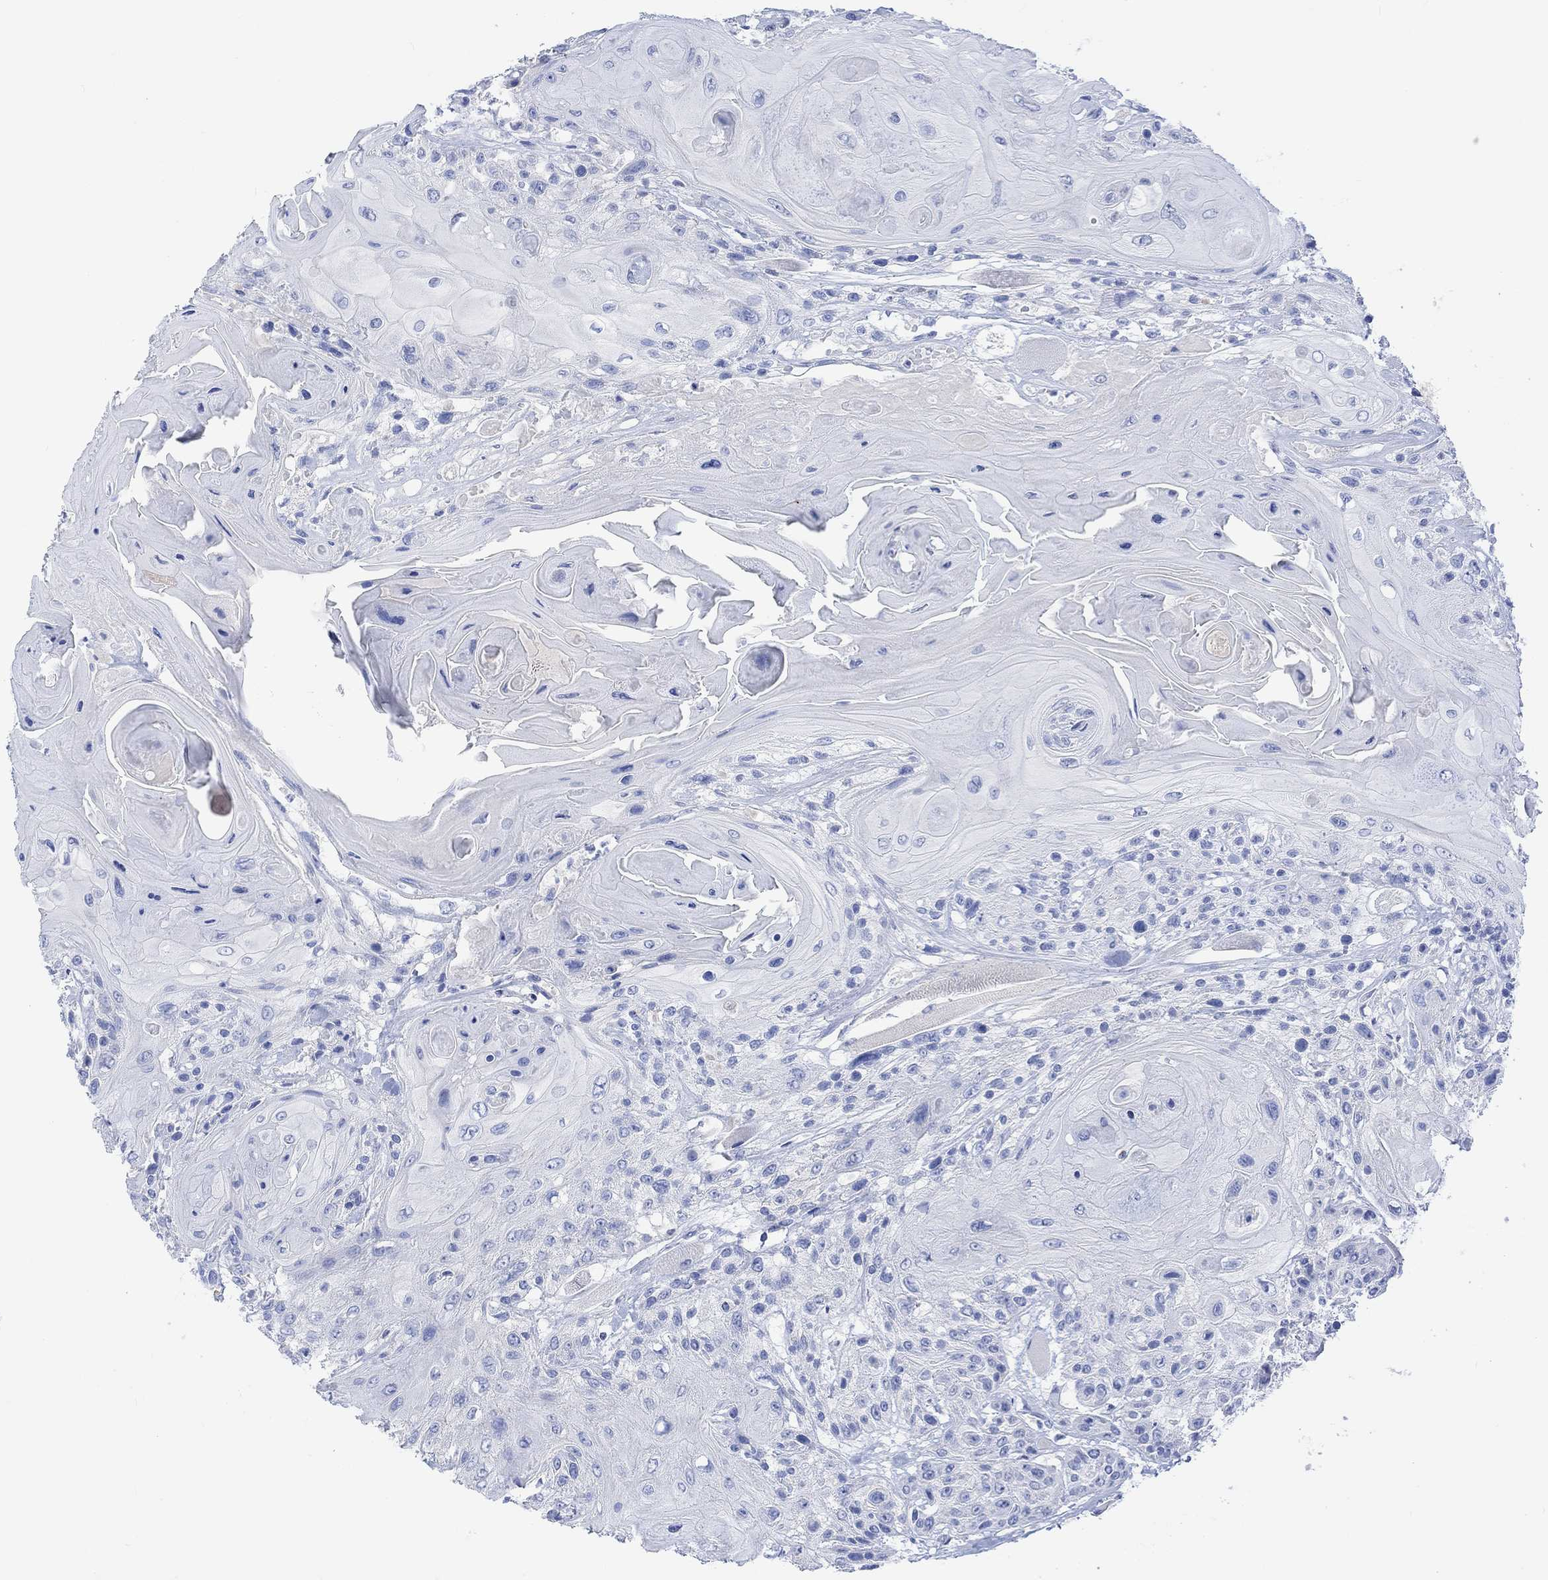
{"staining": {"intensity": "negative", "quantity": "none", "location": "none"}, "tissue": "head and neck cancer", "cell_type": "Tumor cells", "image_type": "cancer", "snomed": [{"axis": "morphology", "description": "Squamous cell carcinoma, NOS"}, {"axis": "topography", "description": "Head-Neck"}], "caption": "An immunohistochemistry micrograph of head and neck cancer (squamous cell carcinoma) is shown. There is no staining in tumor cells of head and neck cancer (squamous cell carcinoma).", "gene": "CALCA", "patient": {"sex": "female", "age": 59}}